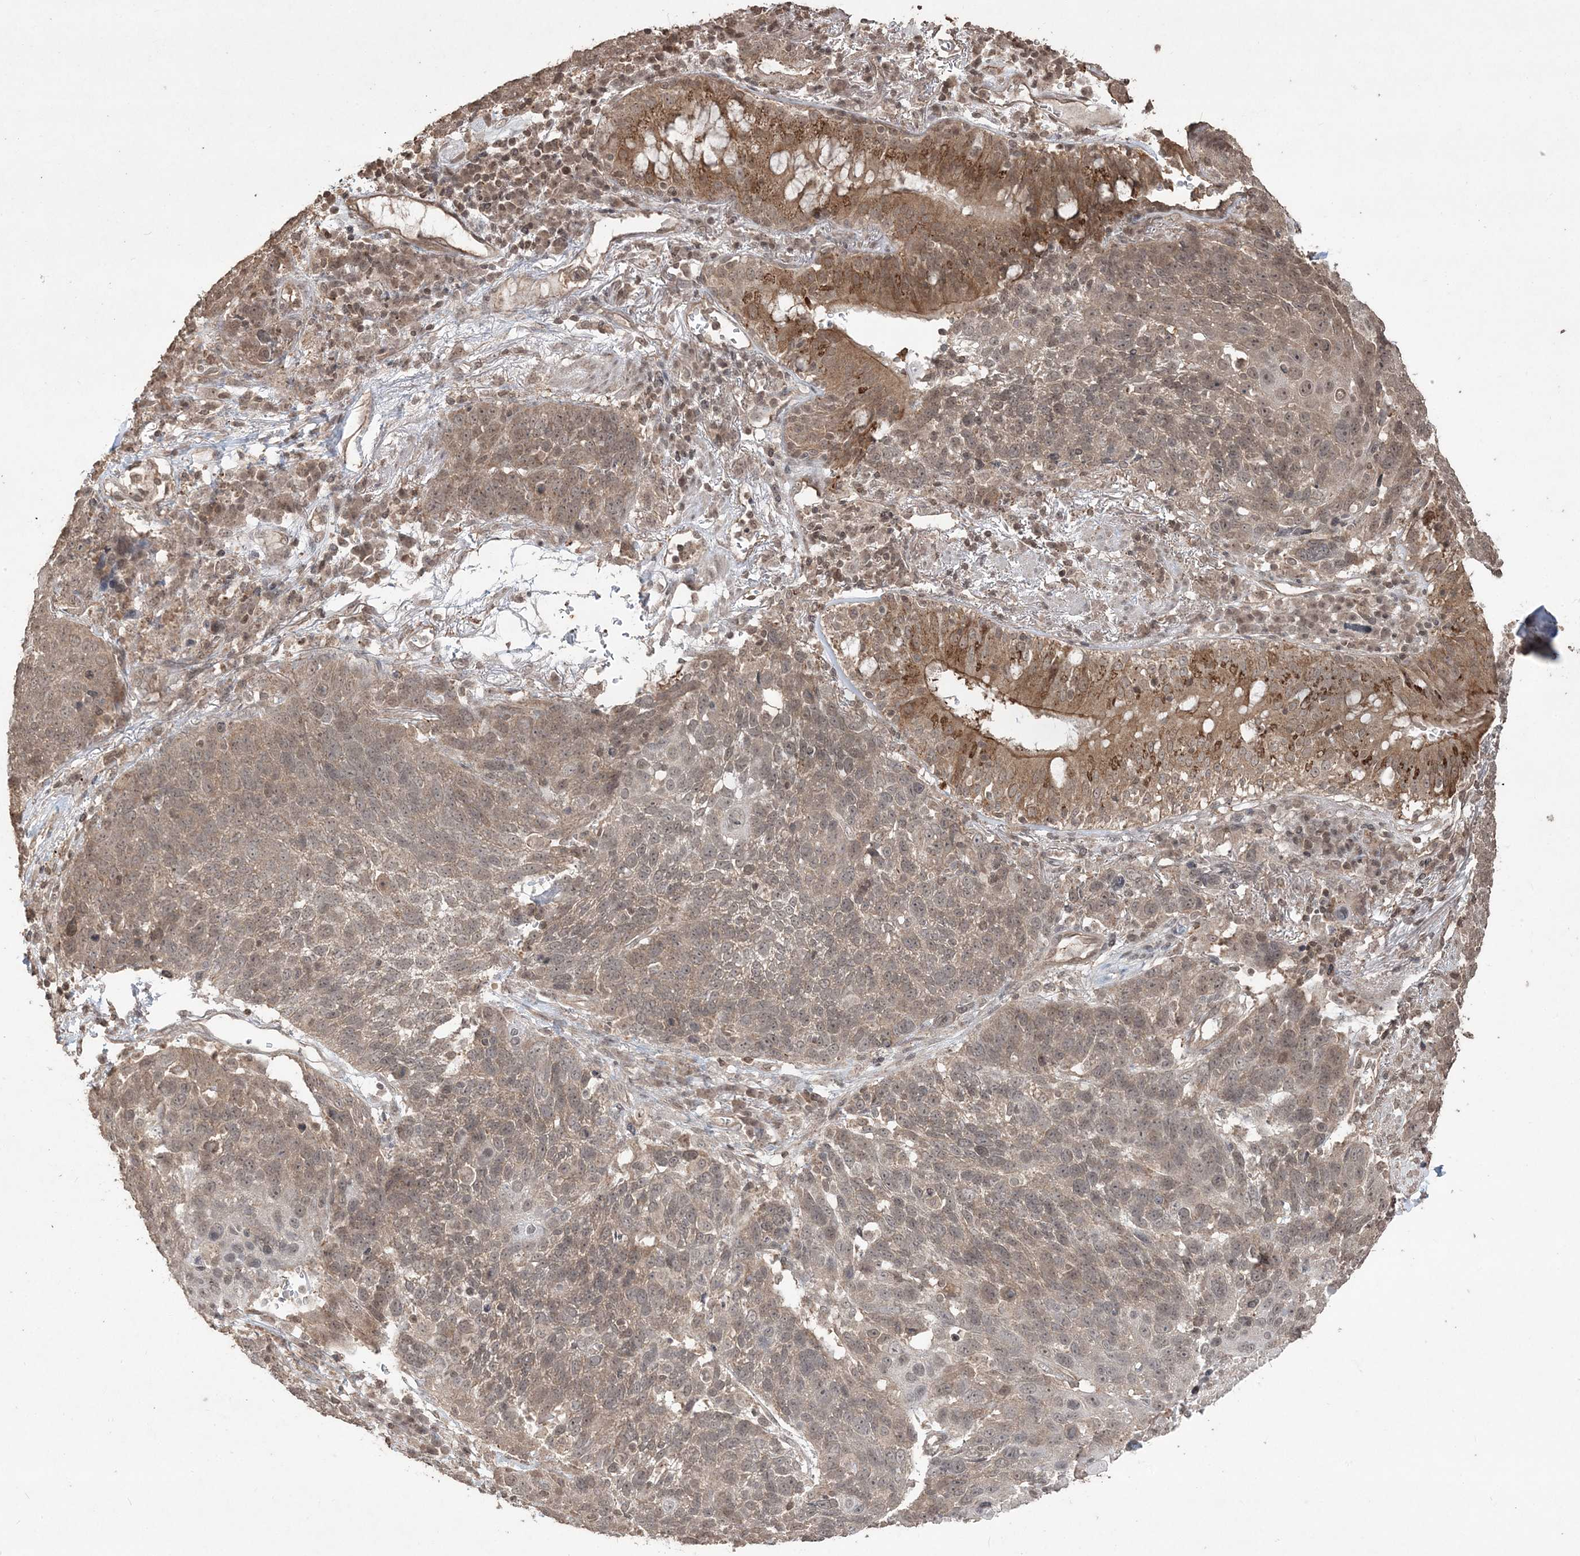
{"staining": {"intensity": "weak", "quantity": "25%-75%", "location": "cytoplasmic/membranous,nuclear"}, "tissue": "lung cancer", "cell_type": "Tumor cells", "image_type": "cancer", "snomed": [{"axis": "morphology", "description": "Squamous cell carcinoma, NOS"}, {"axis": "topography", "description": "Lung"}], "caption": "Lung cancer stained with DAB (3,3'-diaminobenzidine) immunohistochemistry shows low levels of weak cytoplasmic/membranous and nuclear positivity in approximately 25%-75% of tumor cells.", "gene": "EHHADH", "patient": {"sex": "male", "age": 66}}